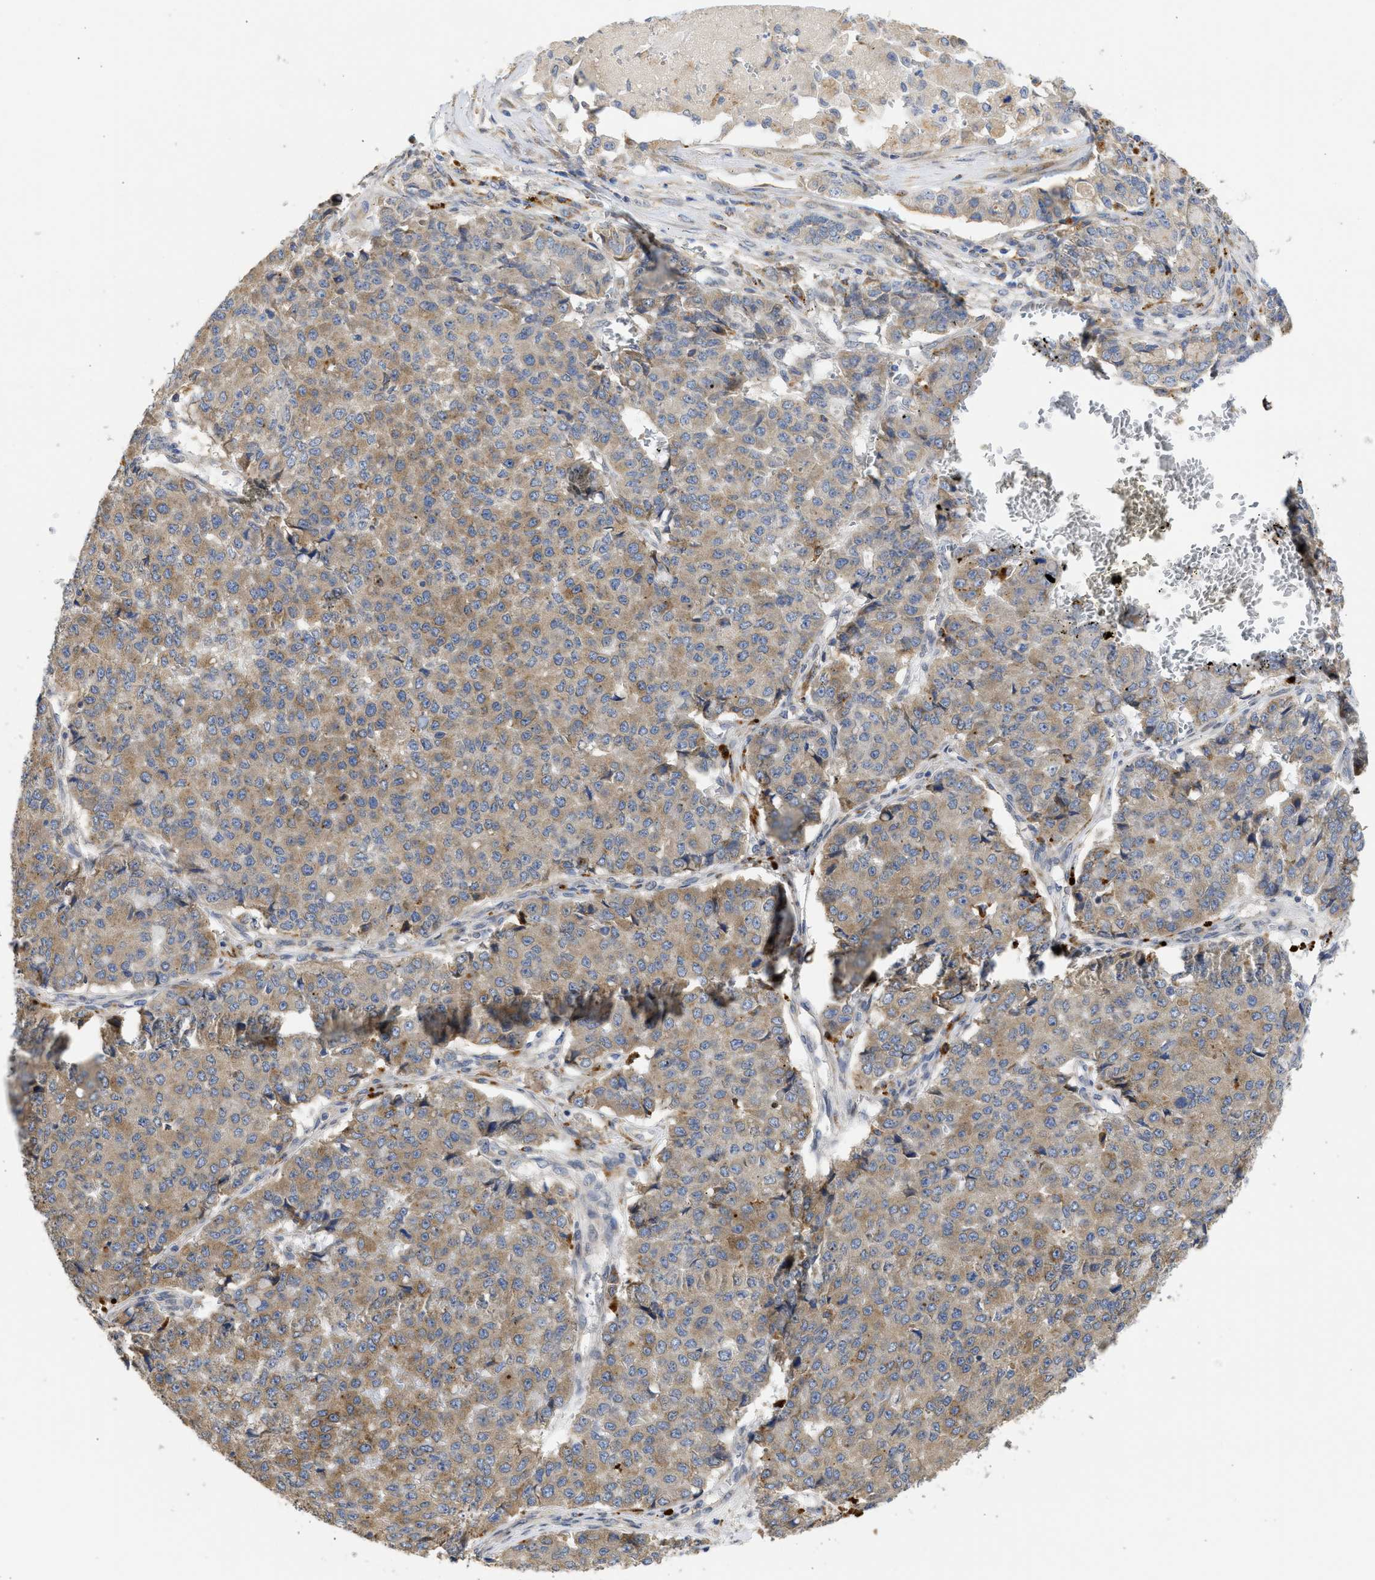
{"staining": {"intensity": "weak", "quantity": ">75%", "location": "cytoplasmic/membranous"}, "tissue": "pancreatic cancer", "cell_type": "Tumor cells", "image_type": "cancer", "snomed": [{"axis": "morphology", "description": "Adenocarcinoma, NOS"}, {"axis": "topography", "description": "Pancreas"}], "caption": "Protein expression analysis of pancreatic cancer demonstrates weak cytoplasmic/membranous staining in about >75% of tumor cells. (DAB IHC with brightfield microscopy, high magnification).", "gene": "TMED1", "patient": {"sex": "male", "age": 50}}